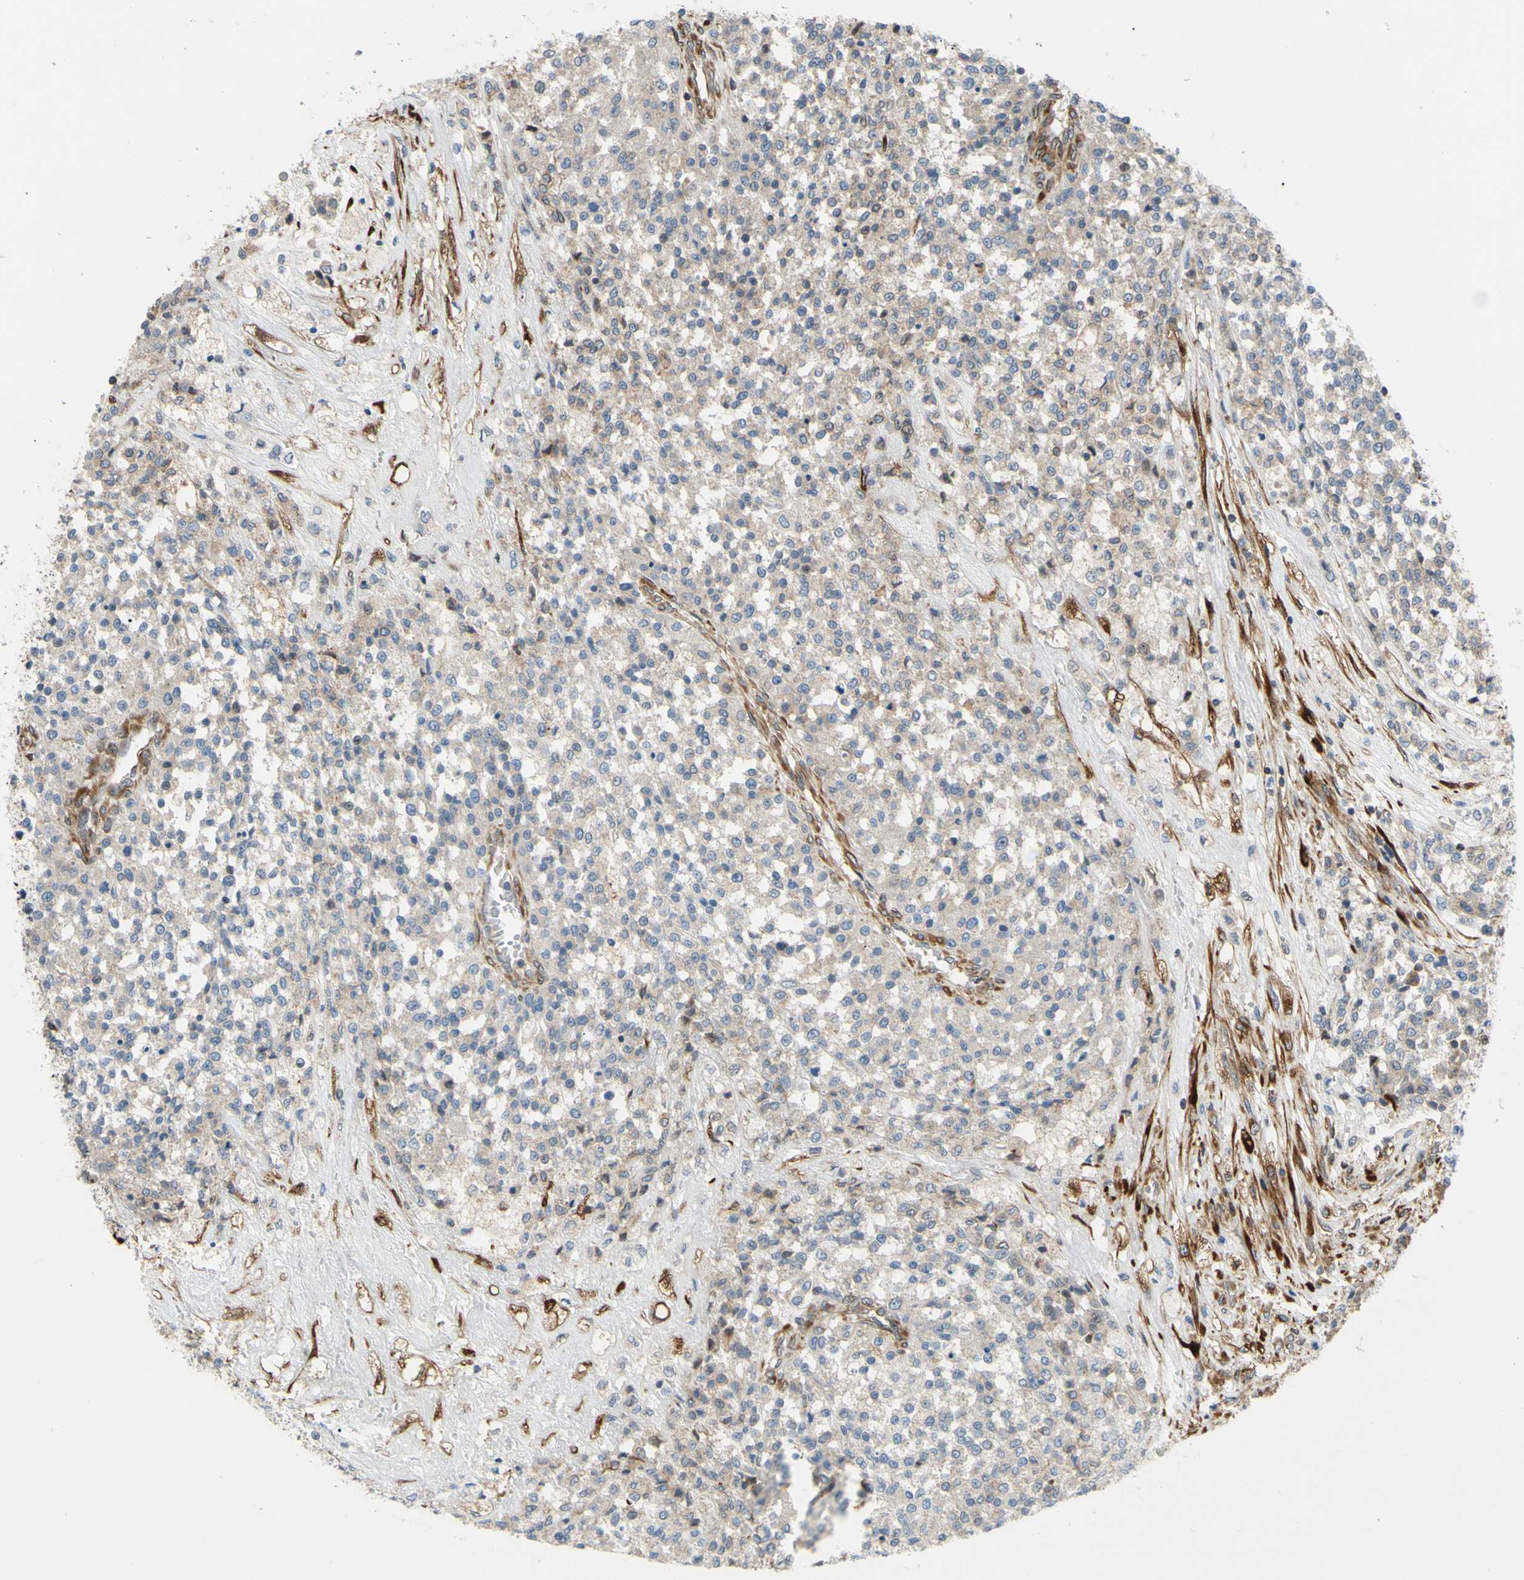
{"staining": {"intensity": "weak", "quantity": ">75%", "location": "cytoplasmic/membranous"}, "tissue": "testis cancer", "cell_type": "Tumor cells", "image_type": "cancer", "snomed": [{"axis": "morphology", "description": "Seminoma, NOS"}, {"axis": "topography", "description": "Testis"}], "caption": "A low amount of weak cytoplasmic/membranous staining is appreciated in about >75% of tumor cells in testis cancer (seminoma) tissue.", "gene": "PRAF2", "patient": {"sex": "male", "age": 59}}